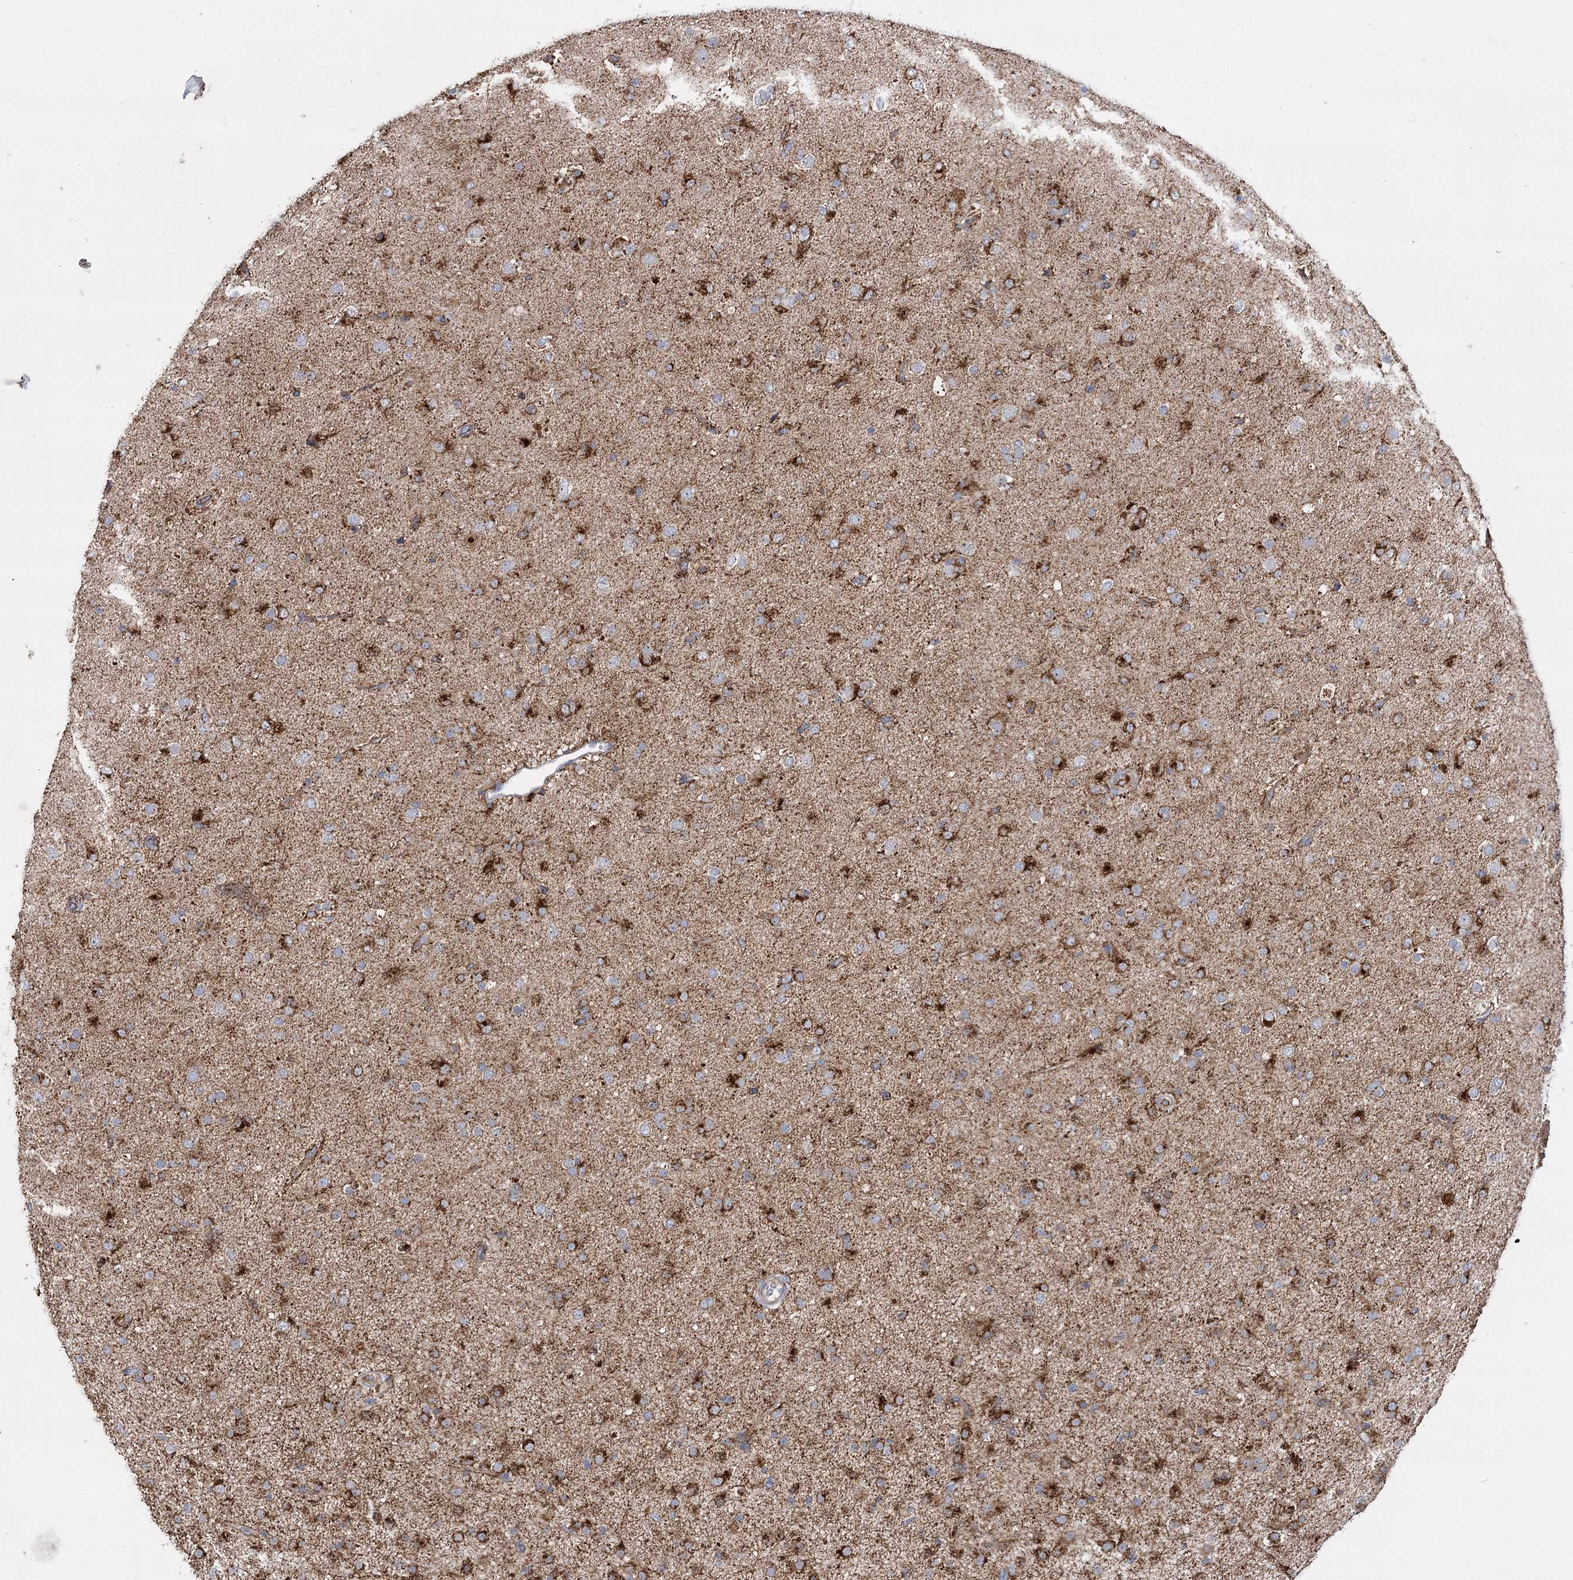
{"staining": {"intensity": "moderate", "quantity": ">75%", "location": "cytoplasmic/membranous"}, "tissue": "glioma", "cell_type": "Tumor cells", "image_type": "cancer", "snomed": [{"axis": "morphology", "description": "Glioma, malignant, Low grade"}, {"axis": "topography", "description": "Brain"}], "caption": "An immunohistochemistry micrograph of neoplastic tissue is shown. Protein staining in brown highlights moderate cytoplasmic/membranous positivity in glioma within tumor cells. Immunohistochemistry stains the protein of interest in brown and the nuclei are stained blue.", "gene": "NADK2", "patient": {"sex": "male", "age": 65}}